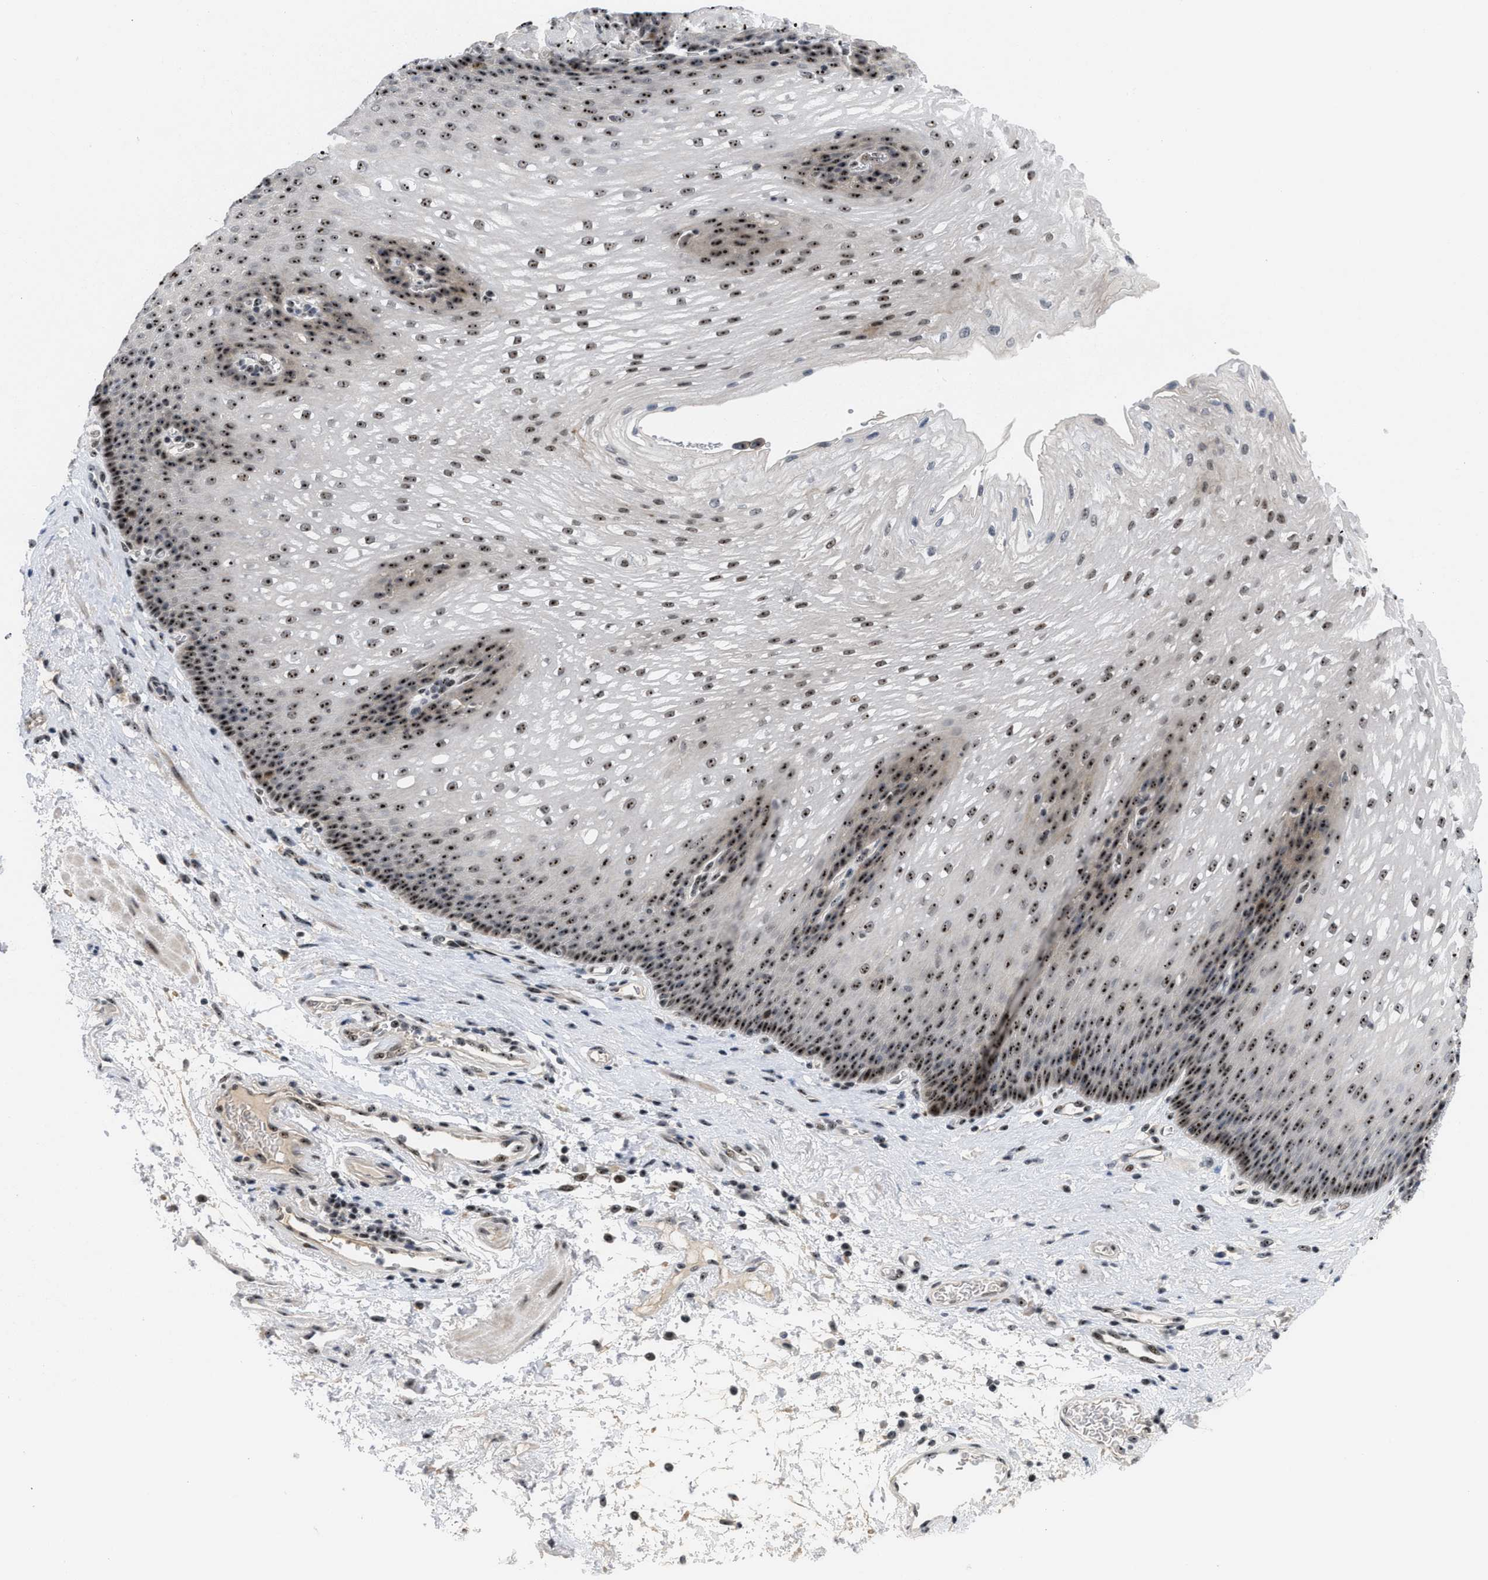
{"staining": {"intensity": "strong", "quantity": ">75%", "location": "nuclear"}, "tissue": "esophagus", "cell_type": "Squamous epithelial cells", "image_type": "normal", "snomed": [{"axis": "morphology", "description": "Normal tissue, NOS"}, {"axis": "topography", "description": "Esophagus"}], "caption": "A brown stain highlights strong nuclear positivity of a protein in squamous epithelial cells of benign esophagus.", "gene": "NOP58", "patient": {"sex": "male", "age": 48}}